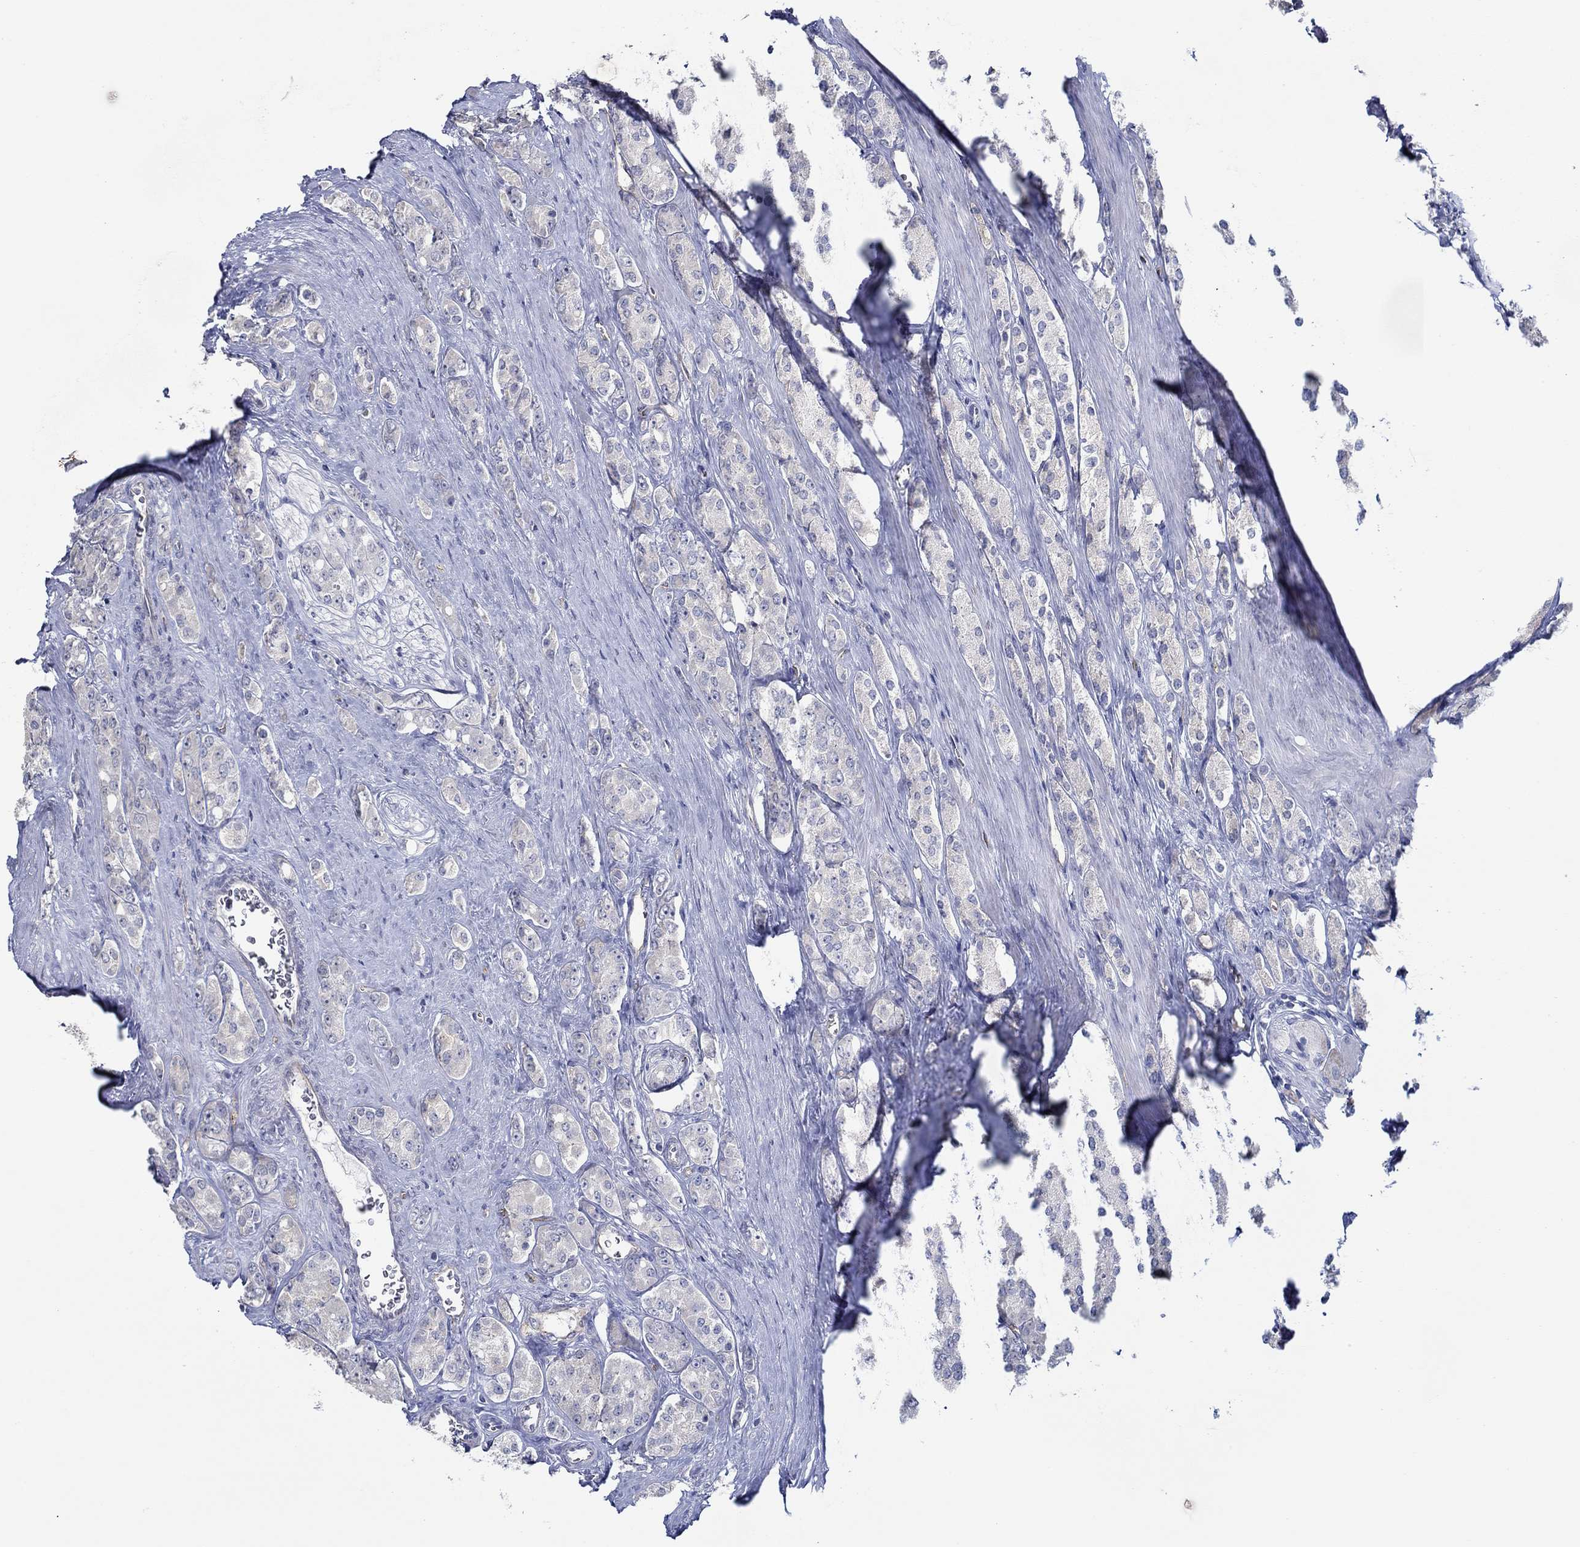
{"staining": {"intensity": "negative", "quantity": "none", "location": "none"}, "tissue": "prostate cancer", "cell_type": "Tumor cells", "image_type": "cancer", "snomed": [{"axis": "morphology", "description": "Adenocarcinoma, NOS"}, {"axis": "topography", "description": "Prostate"}], "caption": "There is no significant expression in tumor cells of adenocarcinoma (prostate). (DAB (3,3'-diaminobenzidine) immunohistochemistry (IHC) with hematoxylin counter stain).", "gene": "GJA5", "patient": {"sex": "male", "age": 67}}